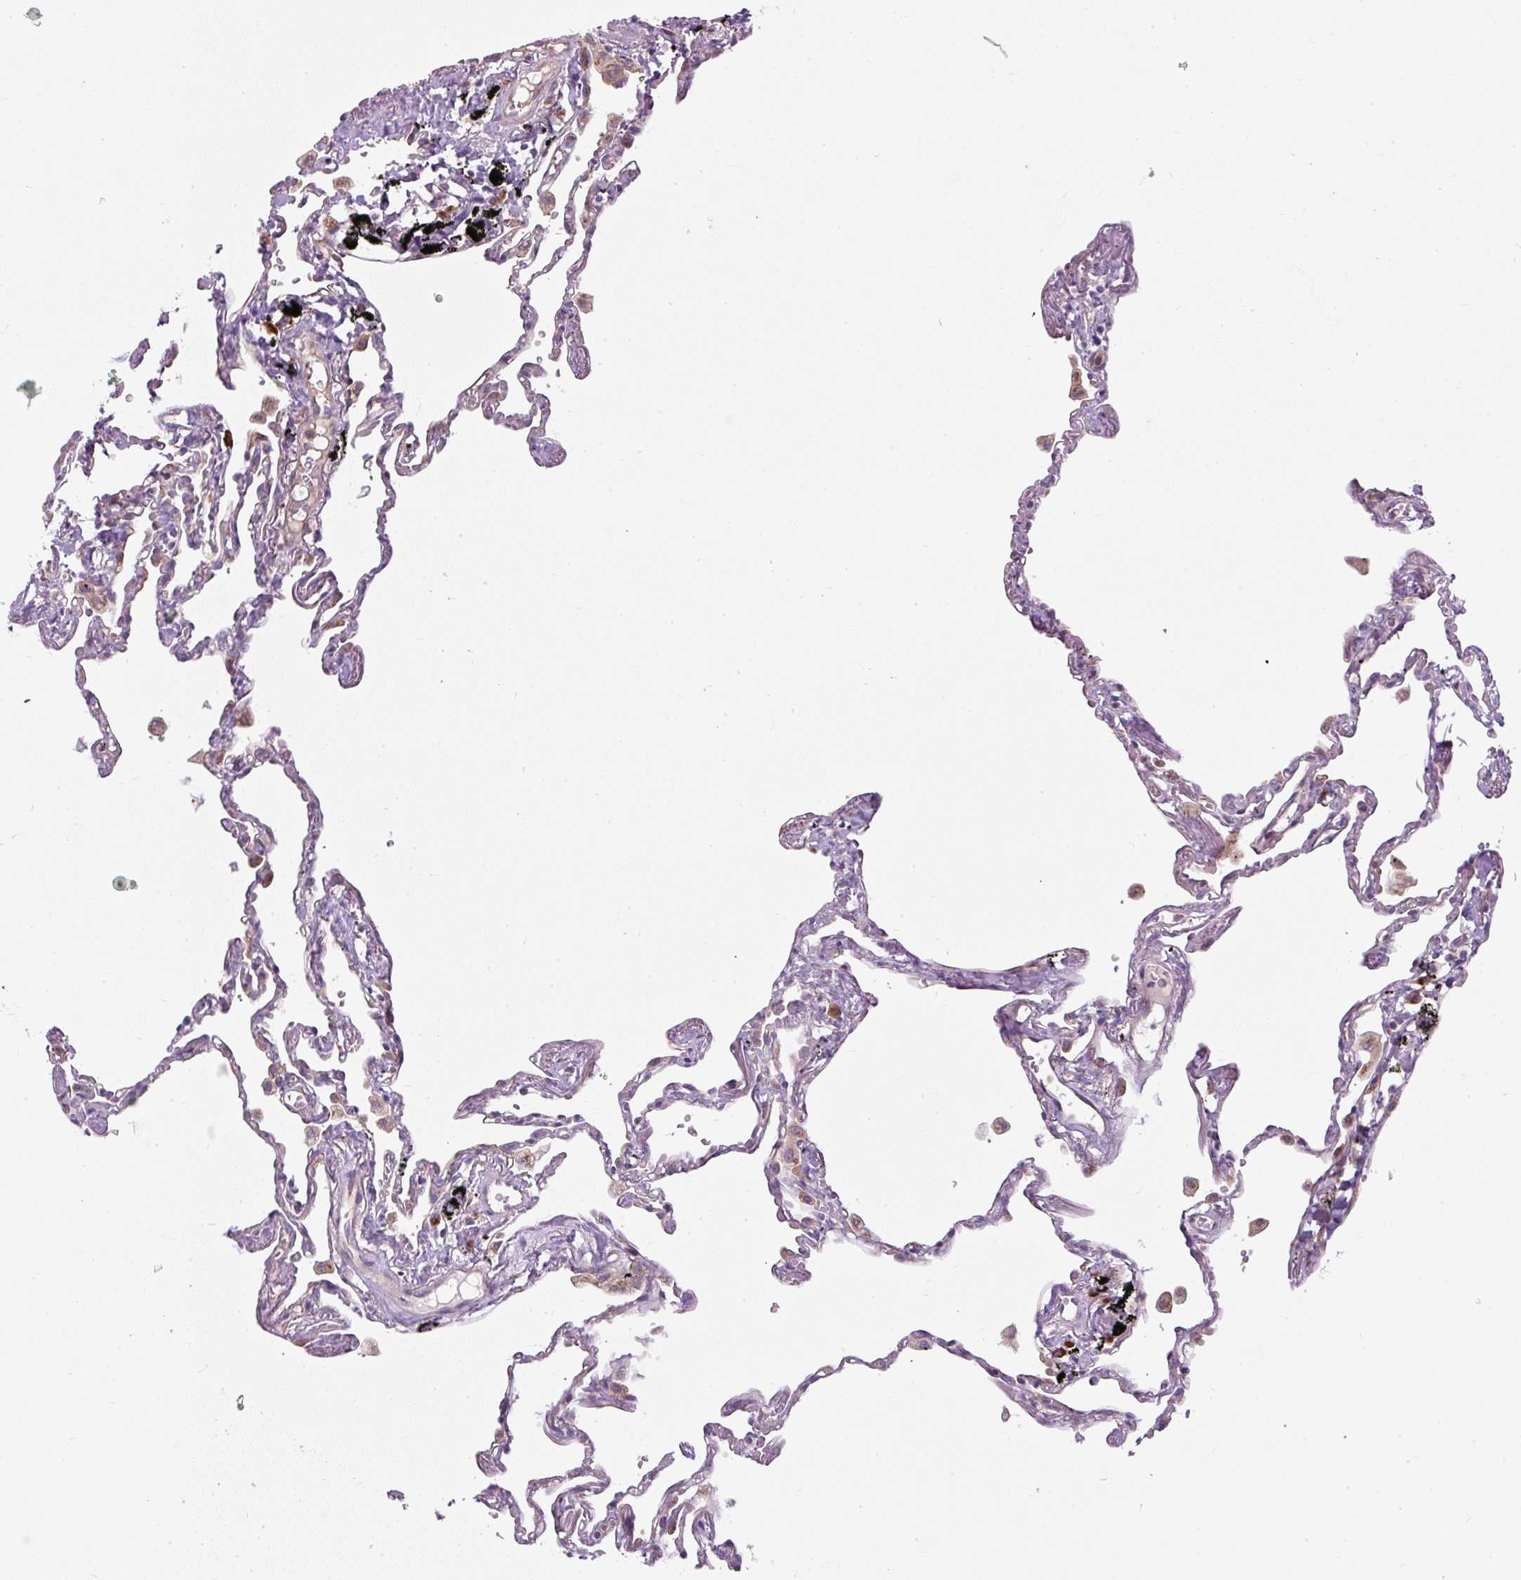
{"staining": {"intensity": "moderate", "quantity": "25%-75%", "location": "cytoplasmic/membranous"}, "tissue": "lung", "cell_type": "Alveolar cells", "image_type": "normal", "snomed": [{"axis": "morphology", "description": "Normal tissue, NOS"}, {"axis": "topography", "description": "Lung"}], "caption": "DAB (3,3'-diaminobenzidine) immunohistochemical staining of unremarkable human lung shows moderate cytoplasmic/membranous protein positivity in about 25%-75% of alveolar cells.", "gene": "MLX", "patient": {"sex": "female", "age": 67}}